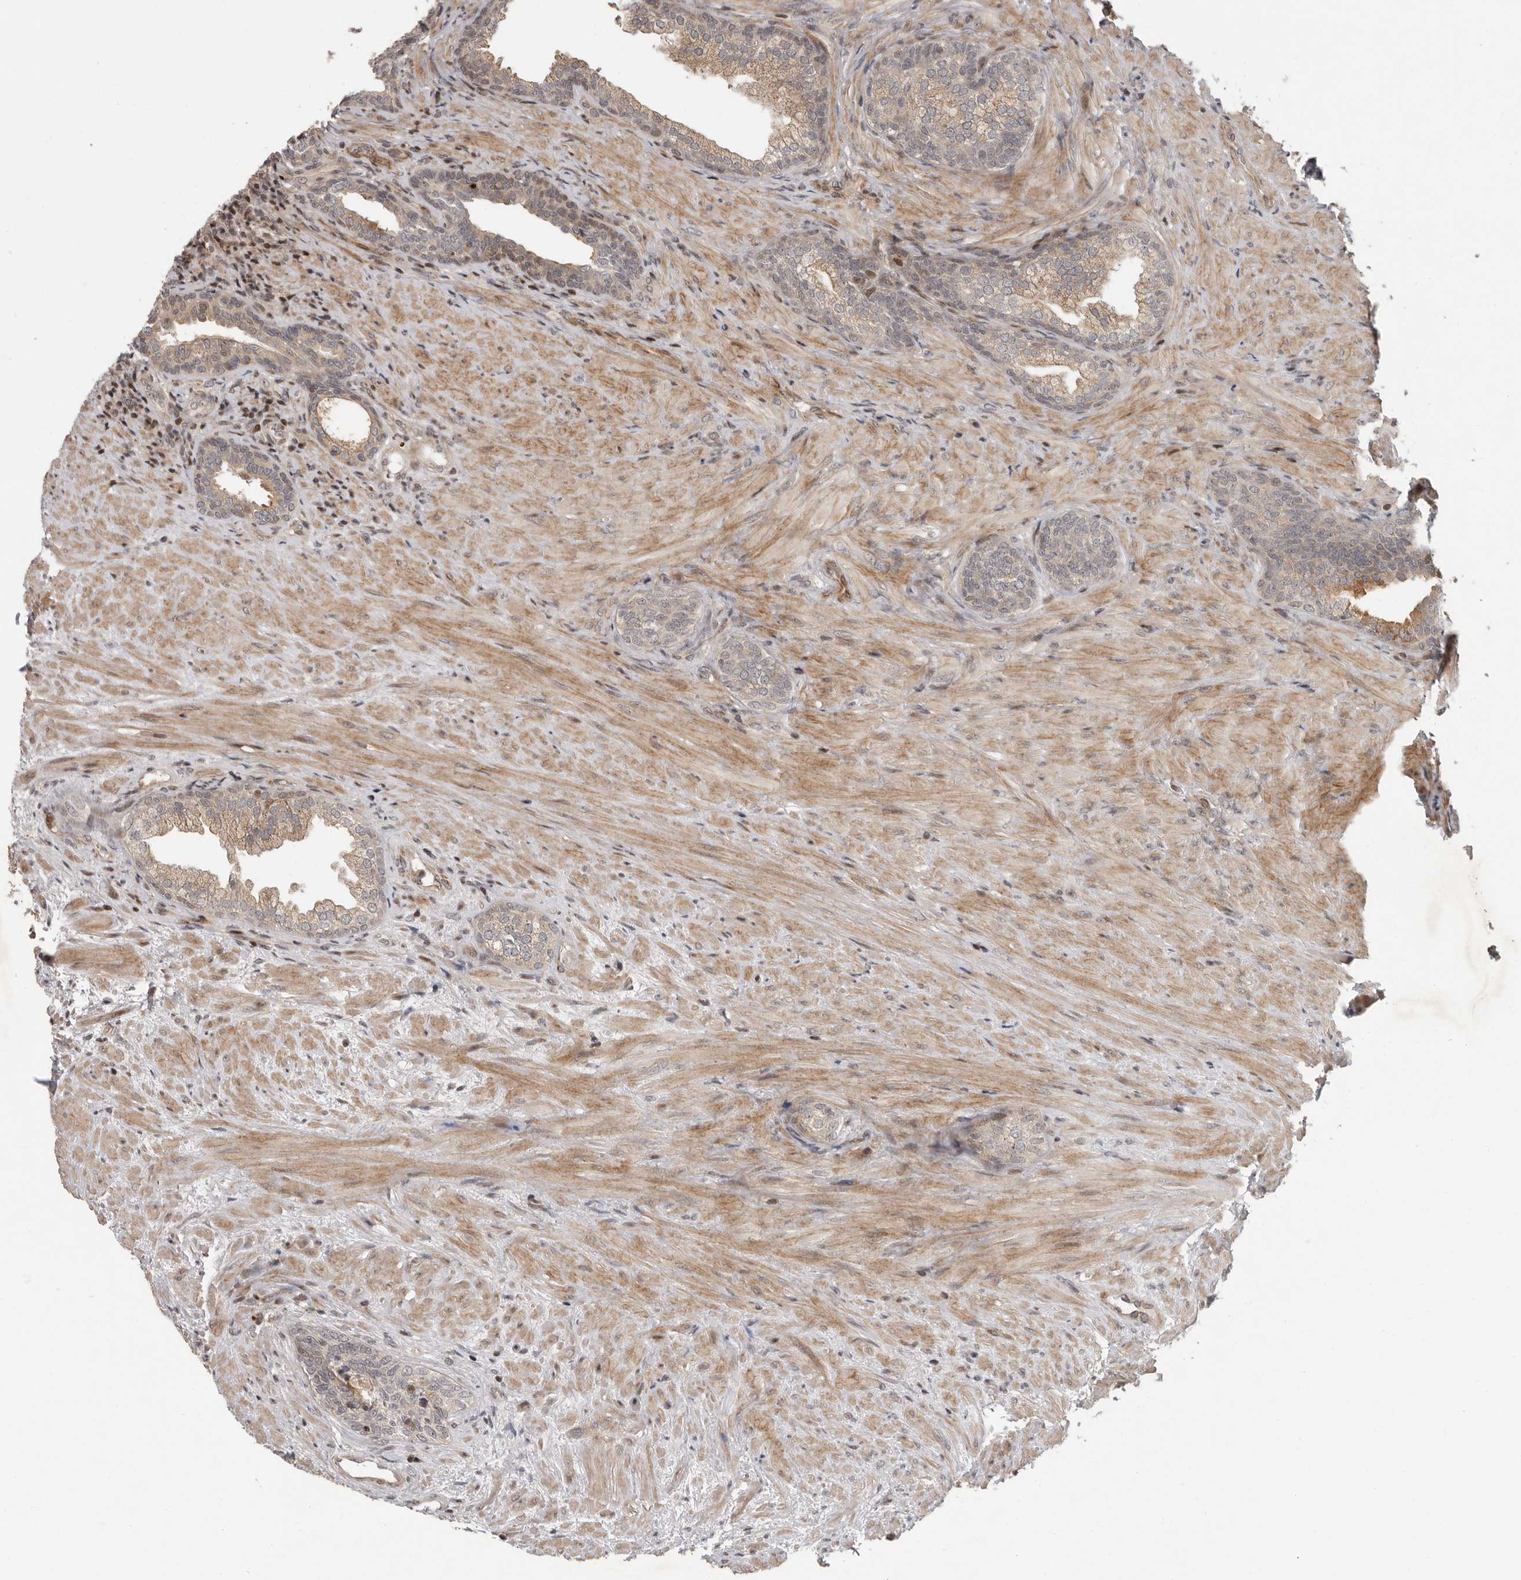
{"staining": {"intensity": "moderate", "quantity": "<25%", "location": "cytoplasmic/membranous,nuclear"}, "tissue": "prostate", "cell_type": "Glandular cells", "image_type": "normal", "snomed": [{"axis": "morphology", "description": "Normal tissue, NOS"}, {"axis": "topography", "description": "Prostate"}], "caption": "This photomicrograph shows benign prostate stained with immunohistochemistry to label a protein in brown. The cytoplasmic/membranous,nuclear of glandular cells show moderate positivity for the protein. Nuclei are counter-stained blue.", "gene": "RABIF", "patient": {"sex": "male", "age": 76}}